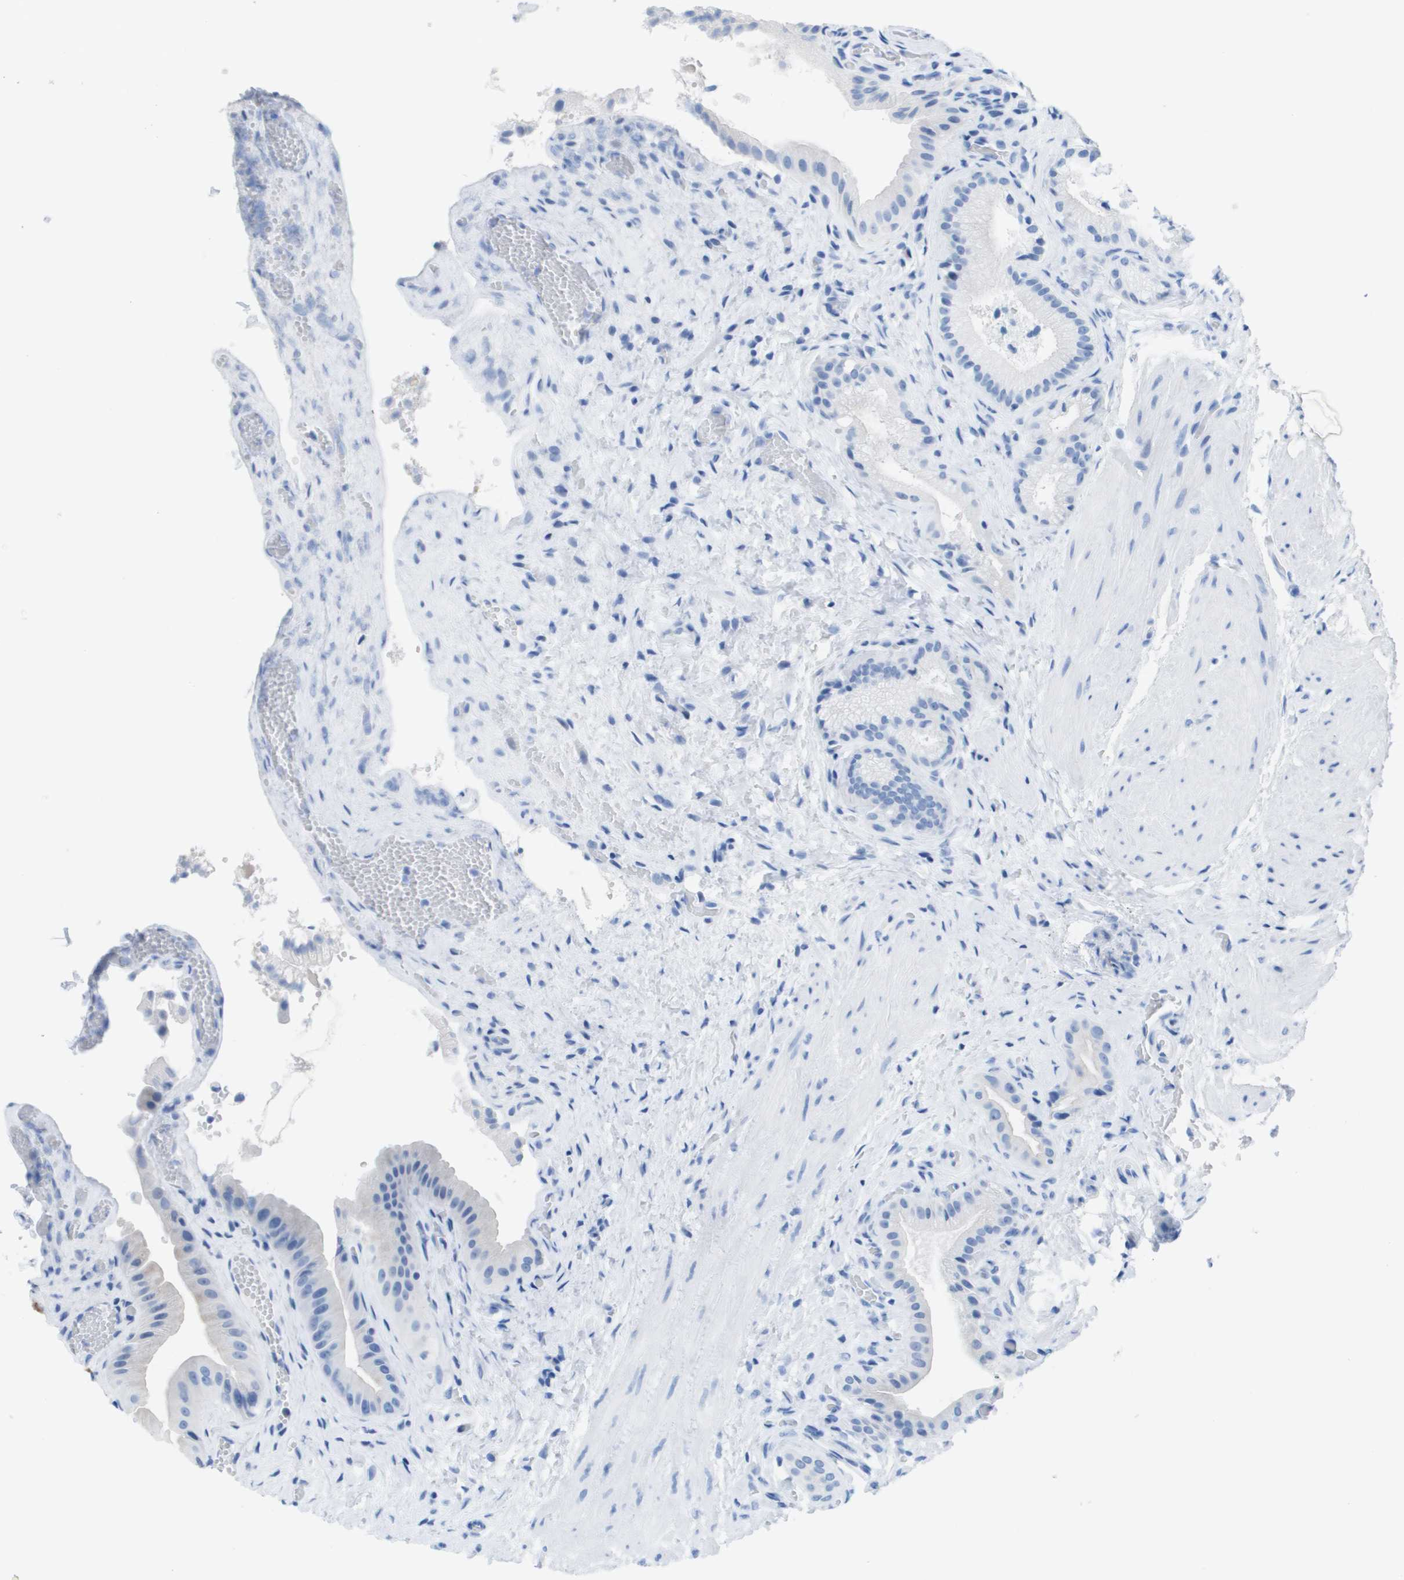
{"staining": {"intensity": "negative", "quantity": "none", "location": "none"}, "tissue": "gallbladder", "cell_type": "Glandular cells", "image_type": "normal", "snomed": [{"axis": "morphology", "description": "Normal tissue, NOS"}, {"axis": "topography", "description": "Gallbladder"}], "caption": "IHC micrograph of benign gallbladder: human gallbladder stained with DAB (3,3'-diaminobenzidine) reveals no significant protein positivity in glandular cells. (DAB (3,3'-diaminobenzidine) immunohistochemistry (IHC) visualized using brightfield microscopy, high magnification).", "gene": "KCNA3", "patient": {"sex": "male", "age": 49}}